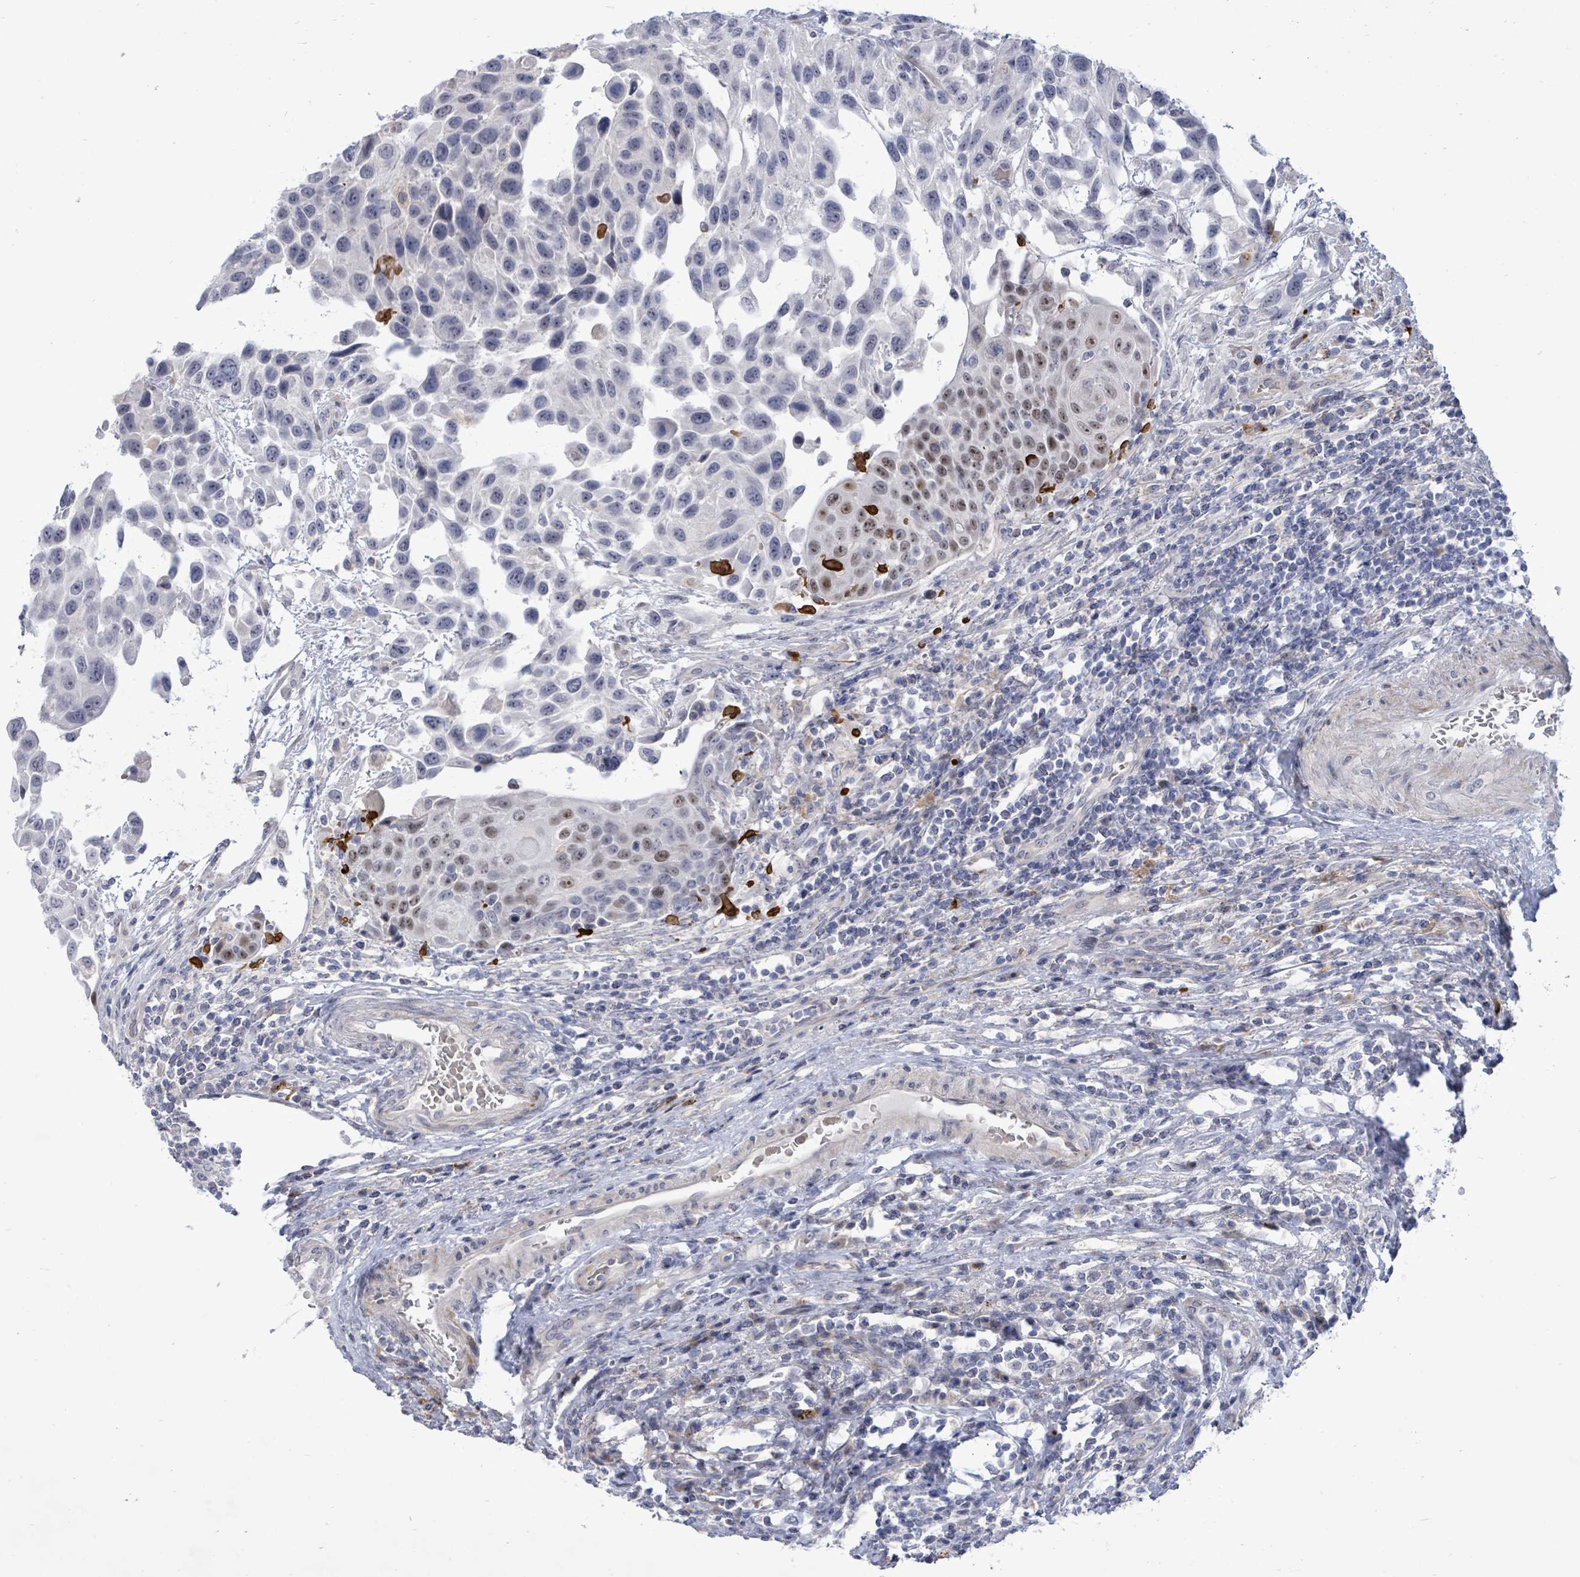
{"staining": {"intensity": "moderate", "quantity": "25%-75%", "location": "nuclear"}, "tissue": "urothelial cancer", "cell_type": "Tumor cells", "image_type": "cancer", "snomed": [{"axis": "morphology", "description": "Urothelial carcinoma, High grade"}, {"axis": "topography", "description": "Urinary bladder"}], "caption": "Urothelial cancer was stained to show a protein in brown. There is medium levels of moderate nuclear staining in approximately 25%-75% of tumor cells.", "gene": "CT45A5", "patient": {"sex": "female", "age": 70}}